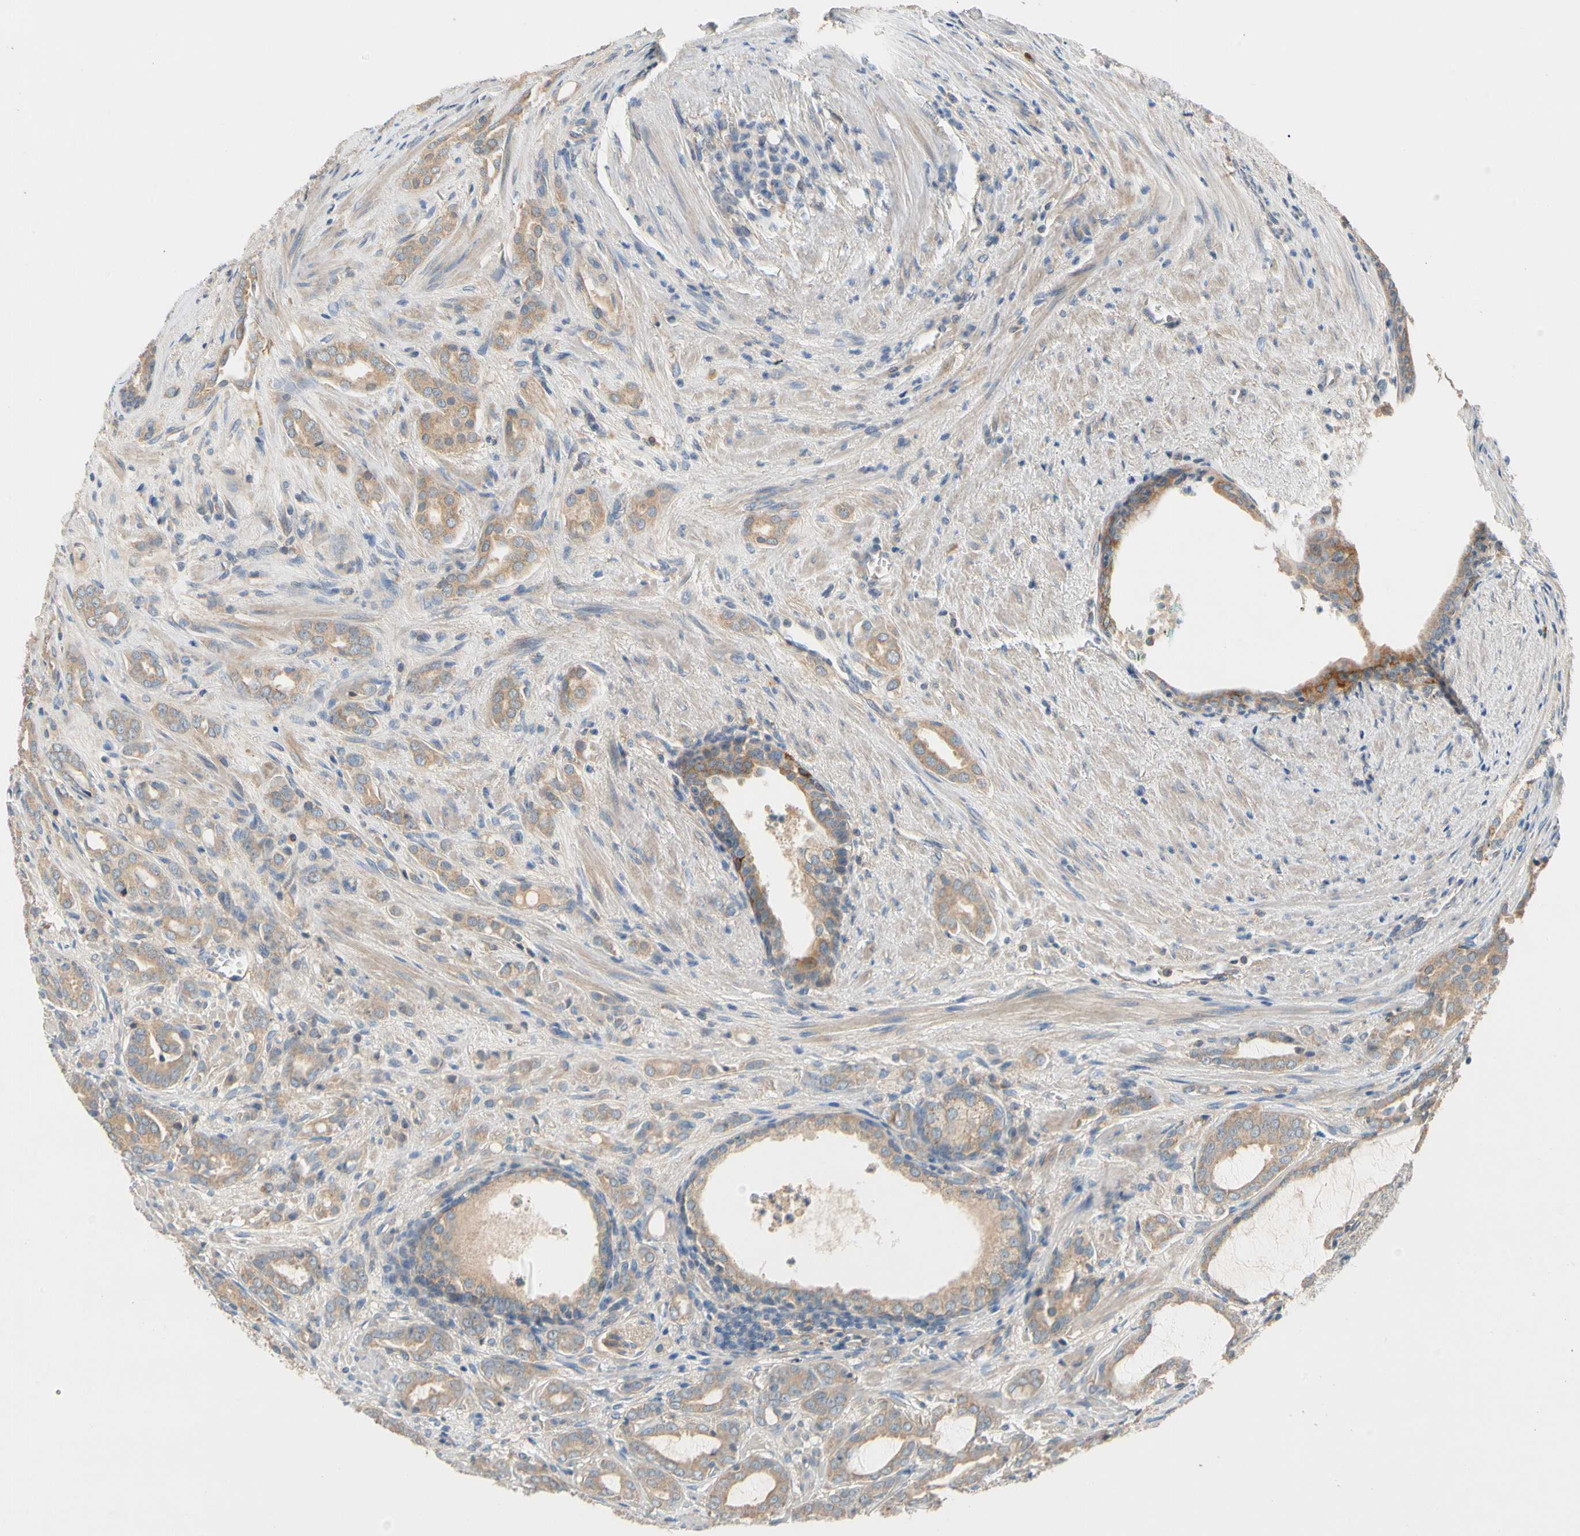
{"staining": {"intensity": "weak", "quantity": "25%-75%", "location": "cytoplasmic/membranous"}, "tissue": "prostate cancer", "cell_type": "Tumor cells", "image_type": "cancer", "snomed": [{"axis": "morphology", "description": "Adenocarcinoma, High grade"}, {"axis": "topography", "description": "Prostate"}], "caption": "Prostate high-grade adenocarcinoma tissue shows weak cytoplasmic/membranous positivity in about 25%-75% of tumor cells, visualized by immunohistochemistry.", "gene": "USP46", "patient": {"sex": "male", "age": 64}}